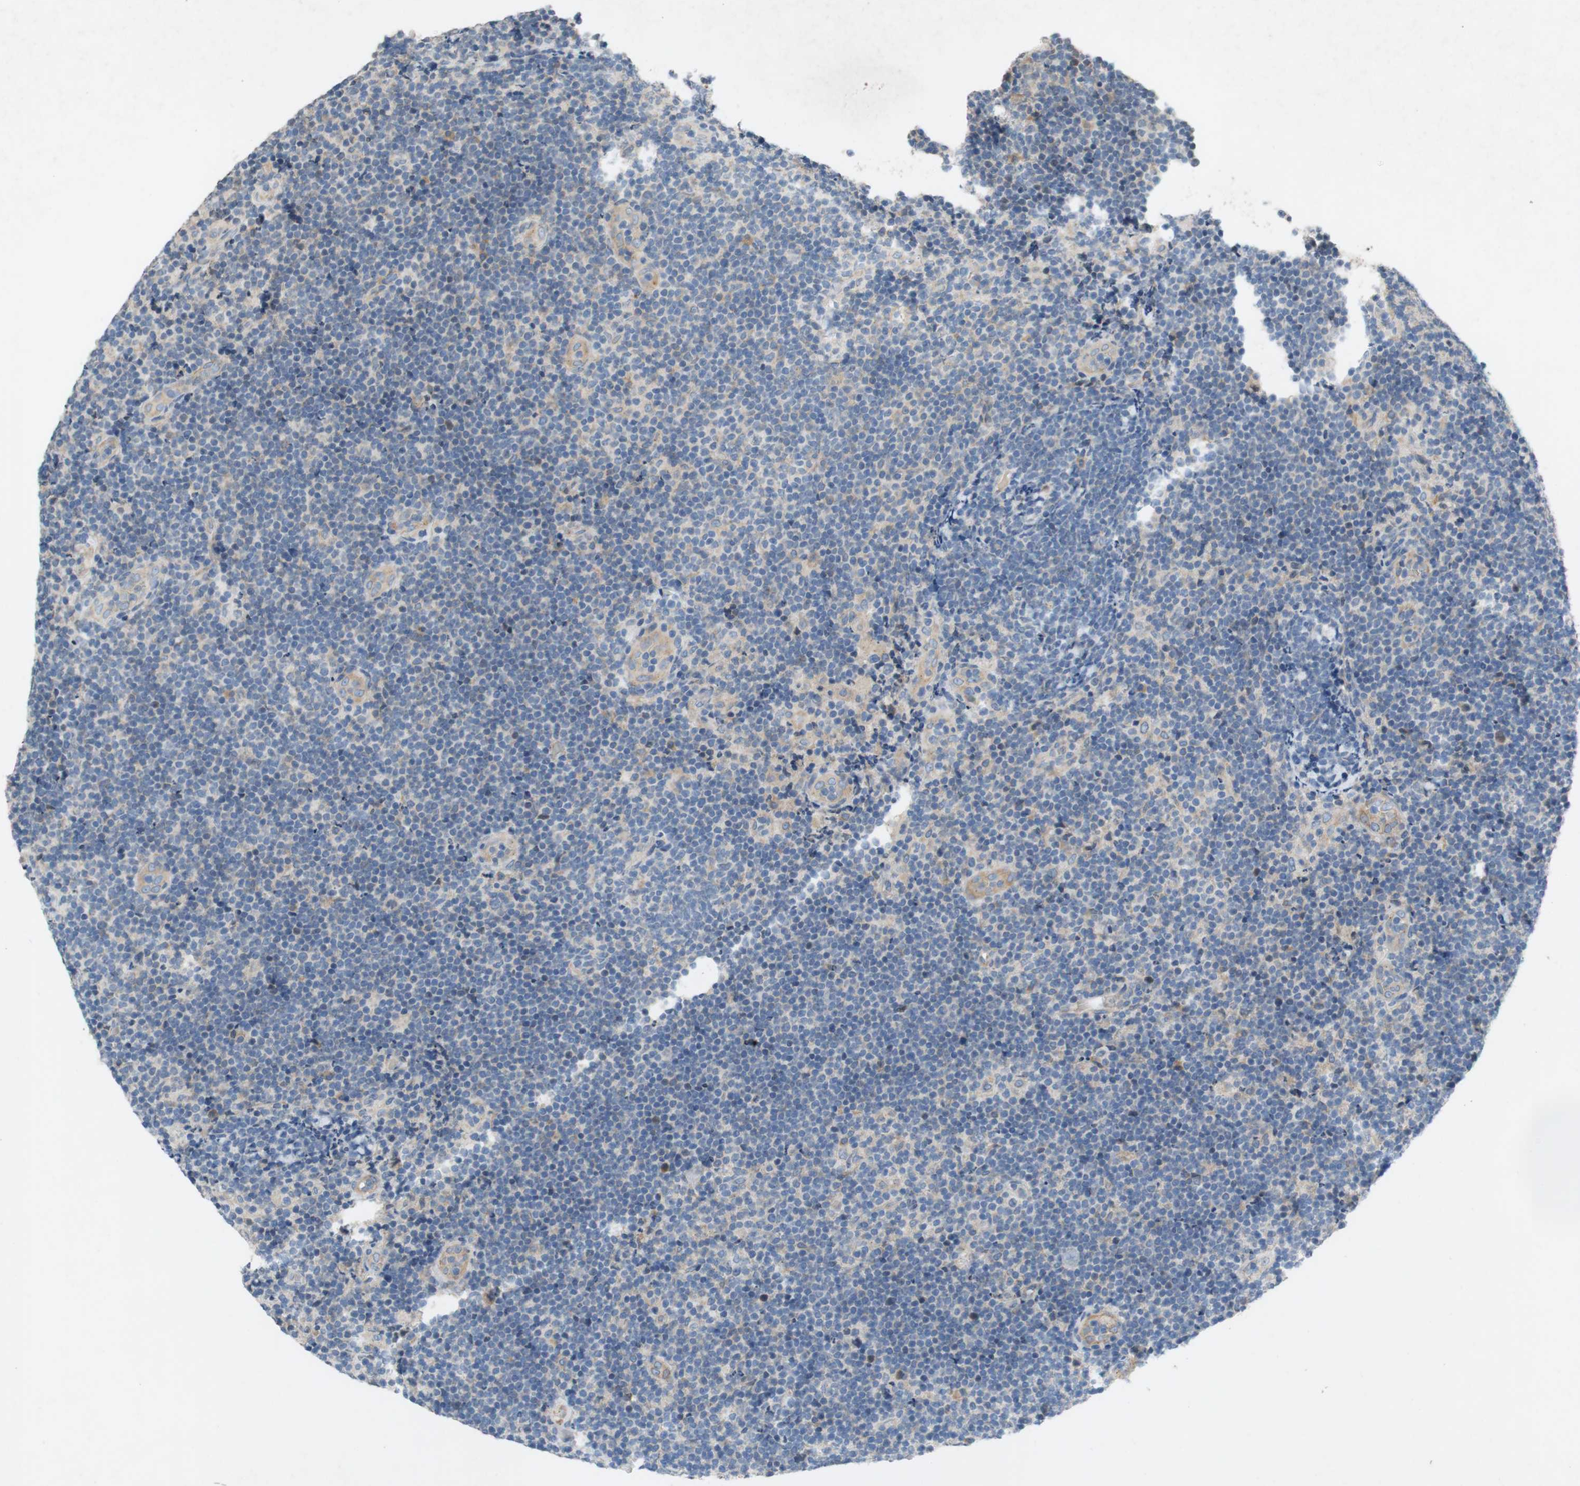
{"staining": {"intensity": "negative", "quantity": "none", "location": "none"}, "tissue": "lymphoma", "cell_type": "Tumor cells", "image_type": "cancer", "snomed": [{"axis": "morphology", "description": "Malignant lymphoma, non-Hodgkin's type, Low grade"}, {"axis": "topography", "description": "Lymph node"}], "caption": "High magnification brightfield microscopy of lymphoma stained with DAB (brown) and counterstained with hematoxylin (blue): tumor cells show no significant staining. (Brightfield microscopy of DAB immunohistochemistry (IHC) at high magnification).", "gene": "ADD2", "patient": {"sex": "male", "age": 83}}